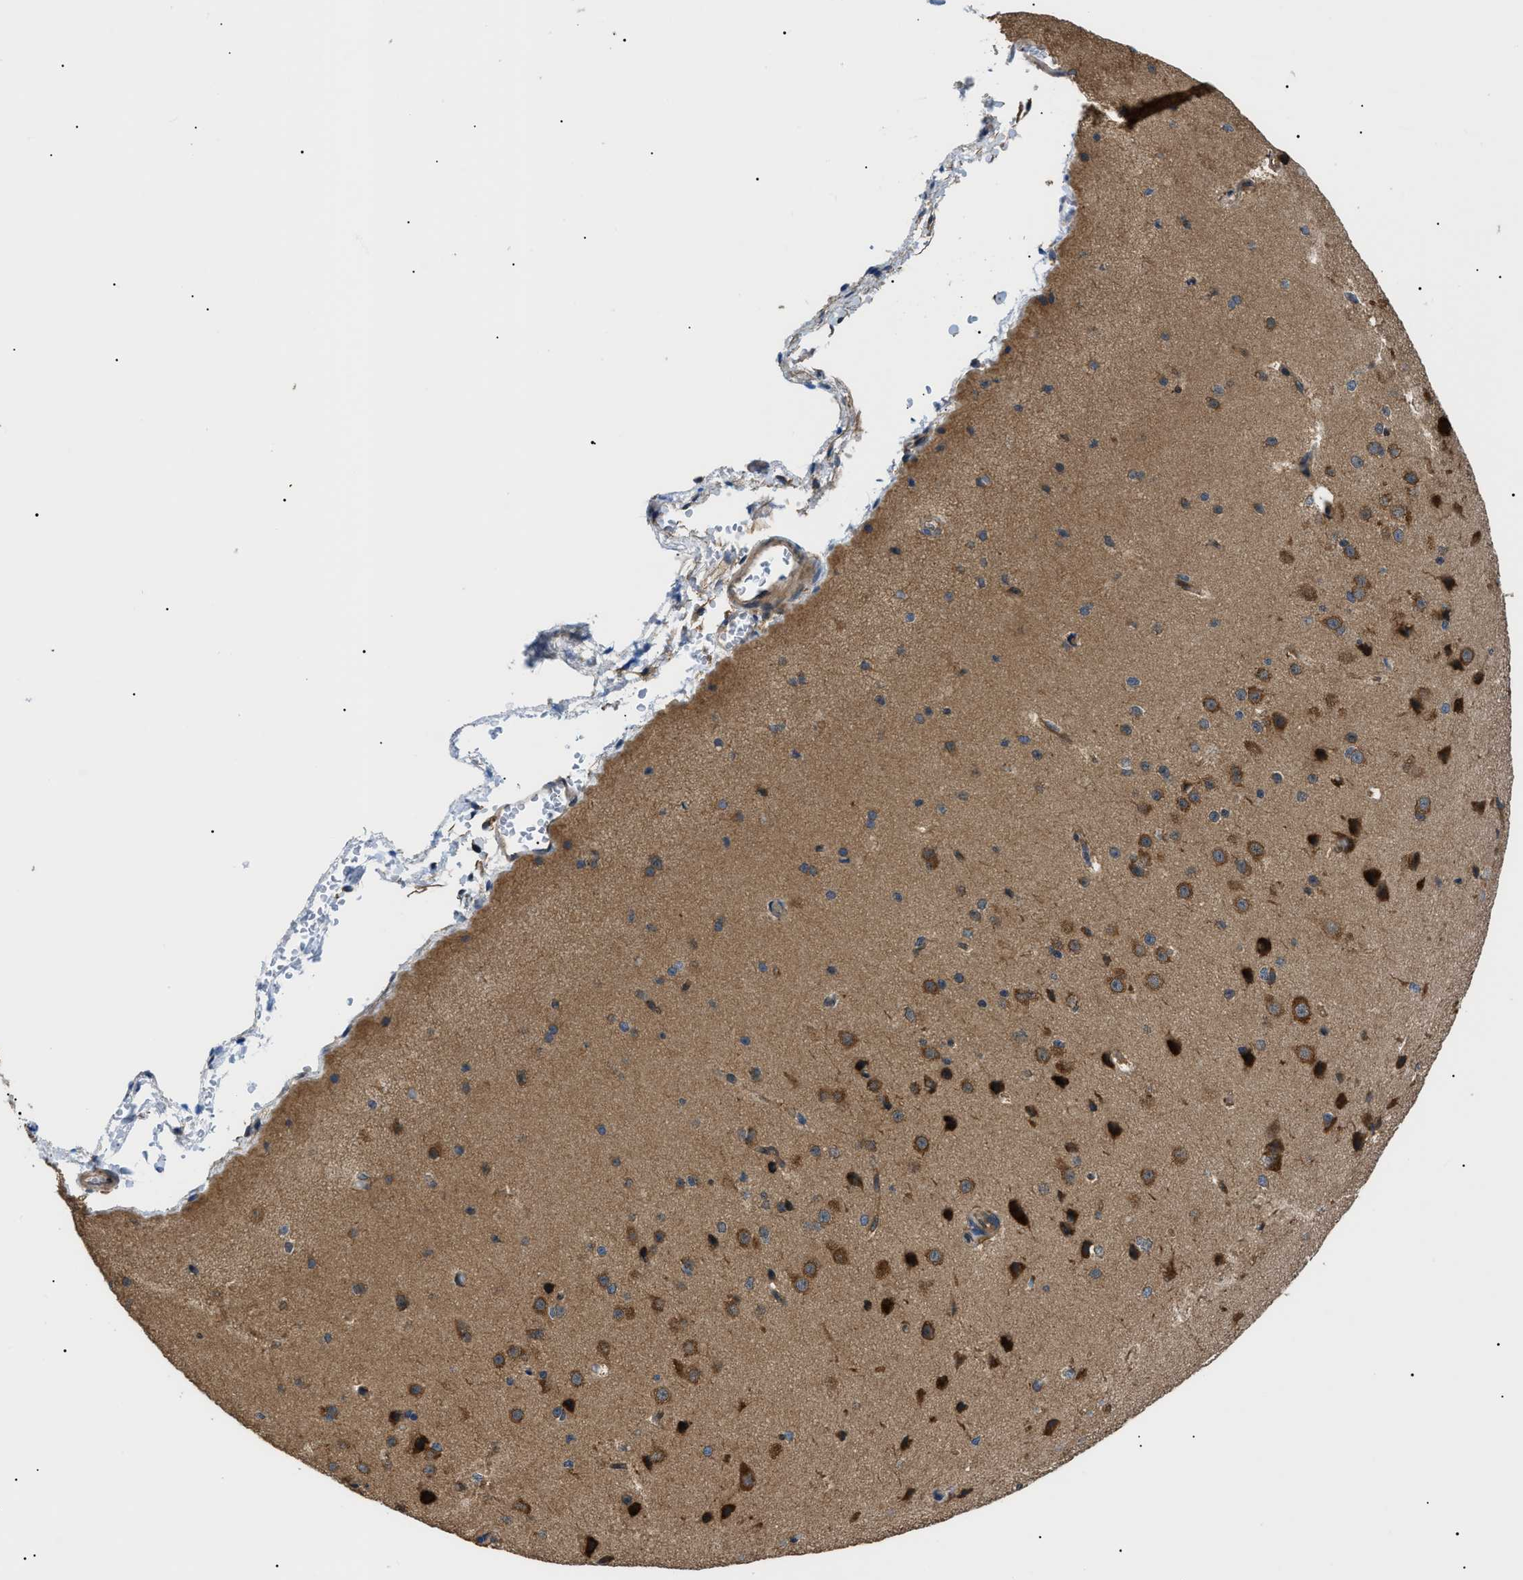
{"staining": {"intensity": "moderate", "quantity": ">75%", "location": "cytoplasmic/membranous"}, "tissue": "cerebral cortex", "cell_type": "Endothelial cells", "image_type": "normal", "snomed": [{"axis": "morphology", "description": "Normal tissue, NOS"}, {"axis": "morphology", "description": "Developmental malformation"}, {"axis": "topography", "description": "Cerebral cortex"}], "caption": "Benign cerebral cortex was stained to show a protein in brown. There is medium levels of moderate cytoplasmic/membranous positivity in approximately >75% of endothelial cells. Immunohistochemistry (ihc) stains the protein of interest in brown and the nuclei are stained blue.", "gene": "SRPK1", "patient": {"sex": "female", "age": 30}}